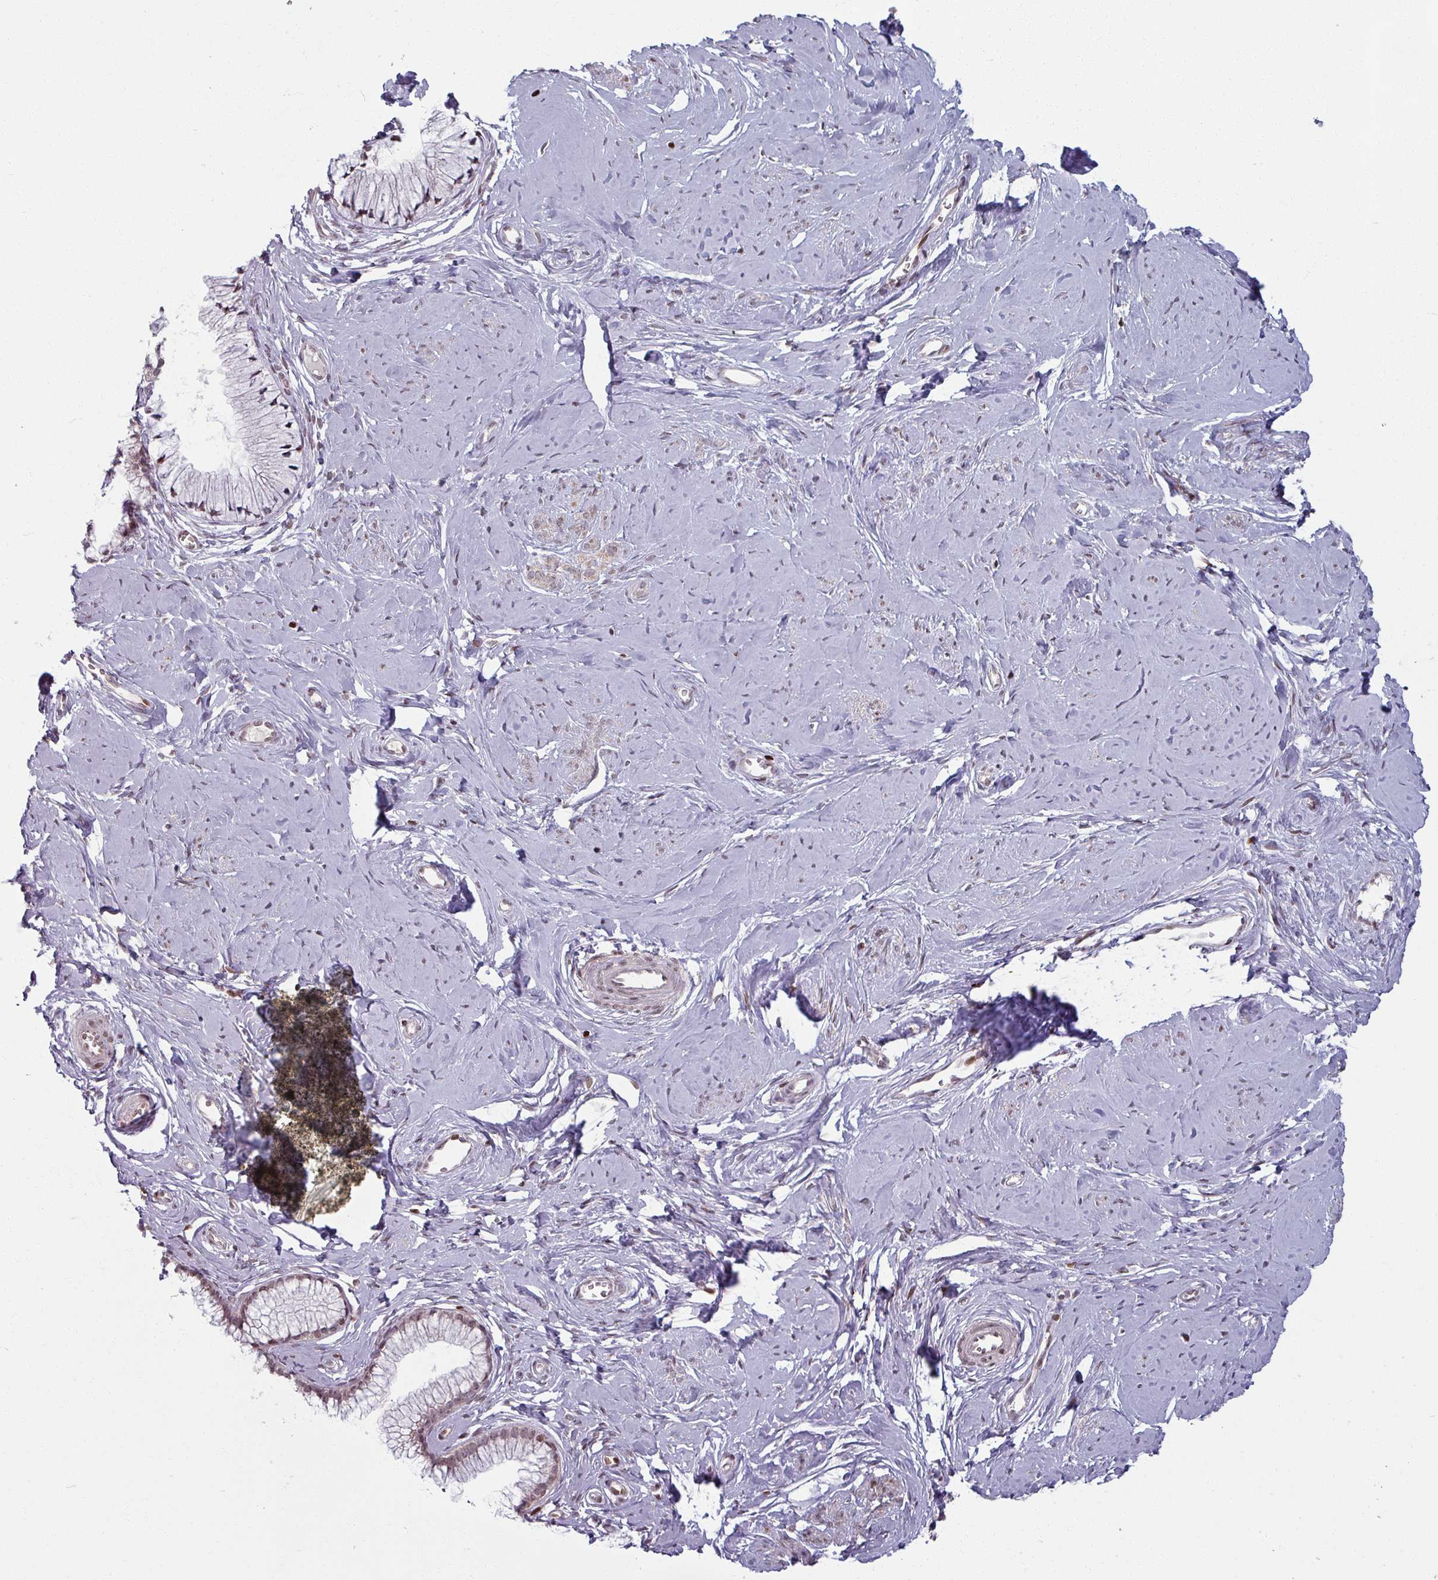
{"staining": {"intensity": "moderate", "quantity": ">75%", "location": "nuclear"}, "tissue": "cervix", "cell_type": "Glandular cells", "image_type": "normal", "snomed": [{"axis": "morphology", "description": "Normal tissue, NOS"}, {"axis": "topography", "description": "Cervix"}], "caption": "Protein expression analysis of benign human cervix reveals moderate nuclear positivity in approximately >75% of glandular cells. Using DAB (3,3'-diaminobenzidine) (brown) and hematoxylin (blue) stains, captured at high magnification using brightfield microscopy.", "gene": "NCOR1", "patient": {"sex": "female", "age": 40}}